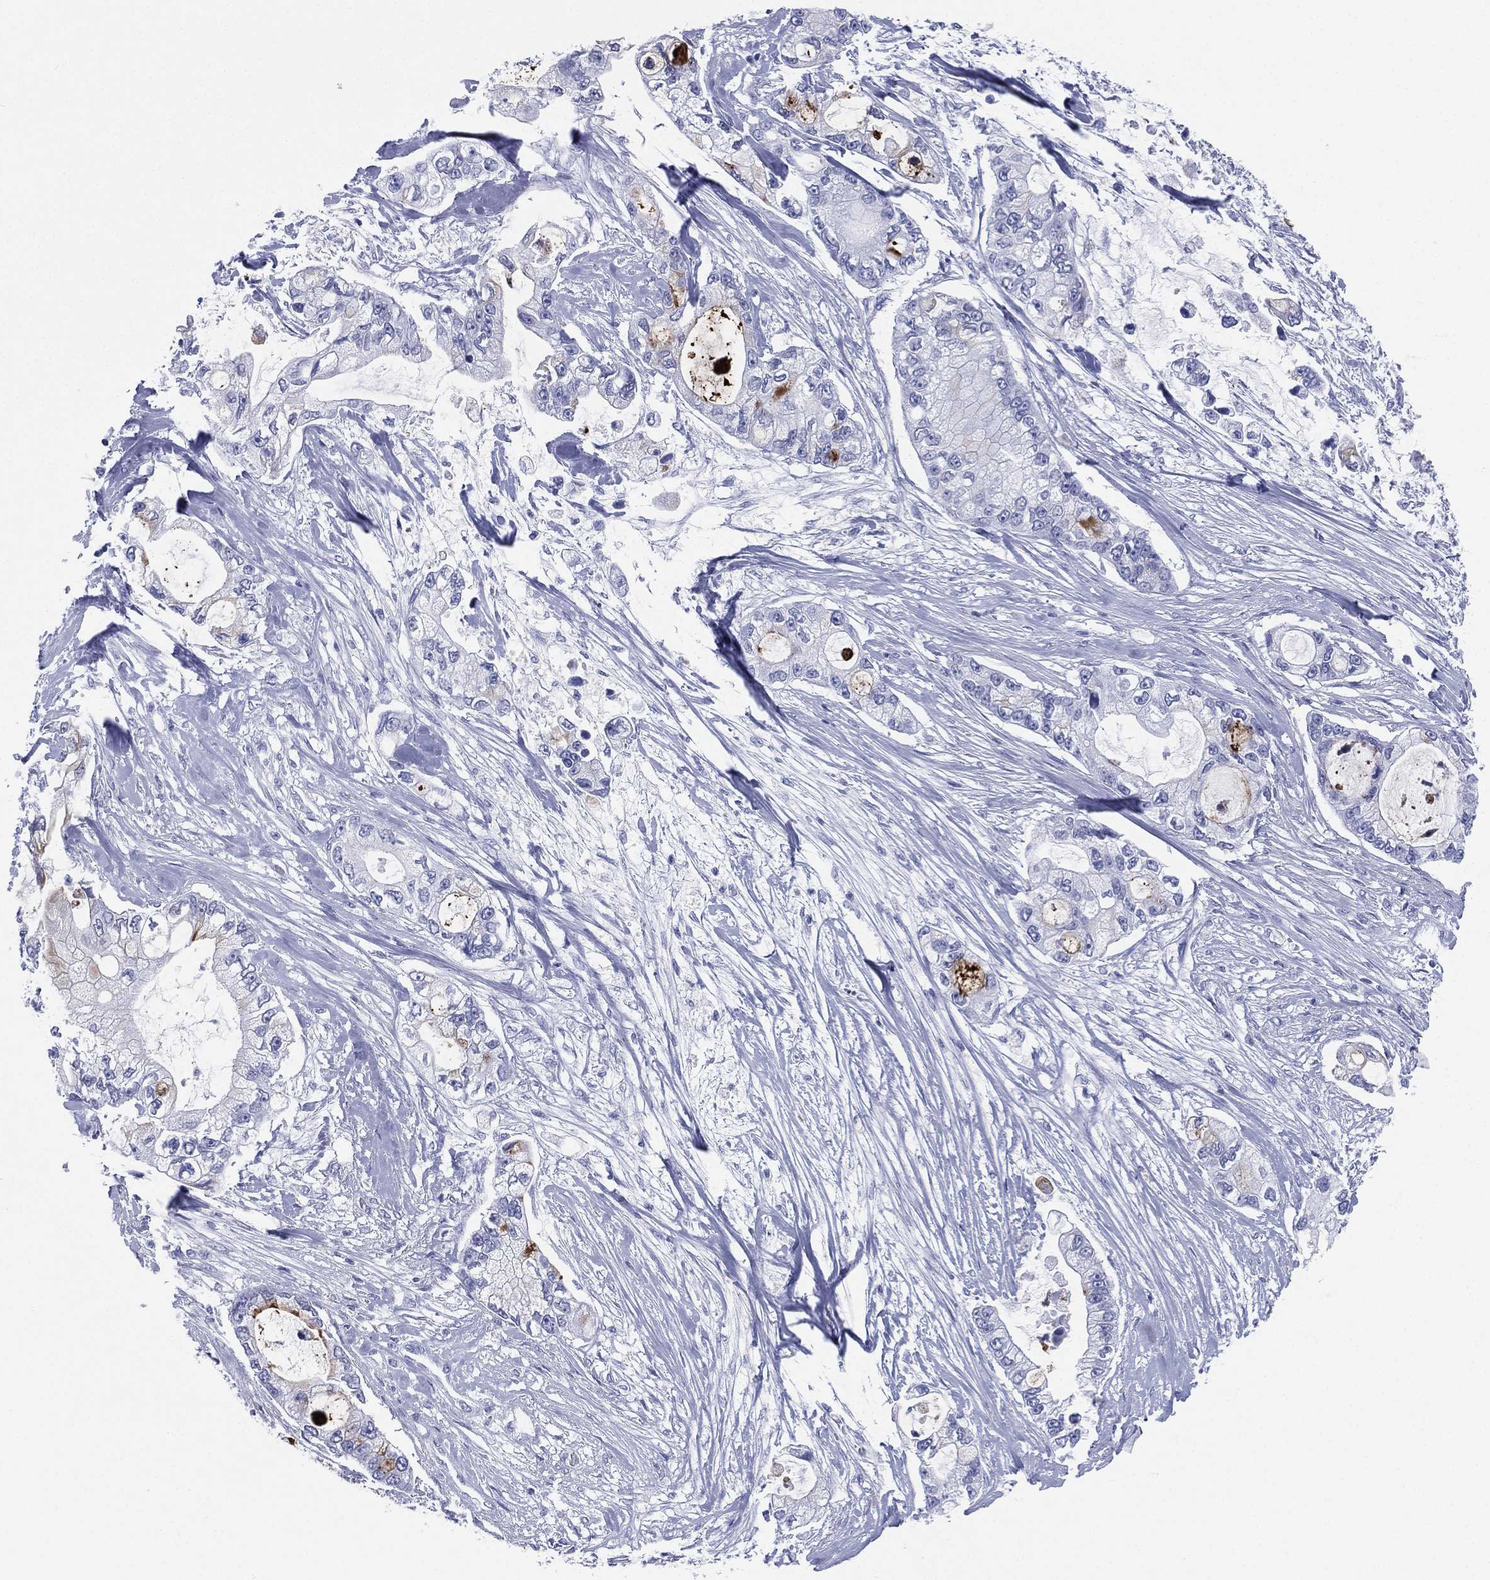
{"staining": {"intensity": "moderate", "quantity": "<25%", "location": "cytoplasmic/membranous"}, "tissue": "pancreatic cancer", "cell_type": "Tumor cells", "image_type": "cancer", "snomed": [{"axis": "morphology", "description": "Adenocarcinoma, NOS"}, {"axis": "topography", "description": "Pancreas"}], "caption": "Pancreatic adenocarcinoma was stained to show a protein in brown. There is low levels of moderate cytoplasmic/membranous expression in about <25% of tumor cells. The staining is performed using DAB (3,3'-diaminobenzidine) brown chromogen to label protein expression. The nuclei are counter-stained blue using hematoxylin.", "gene": "CD79A", "patient": {"sex": "female", "age": 69}}